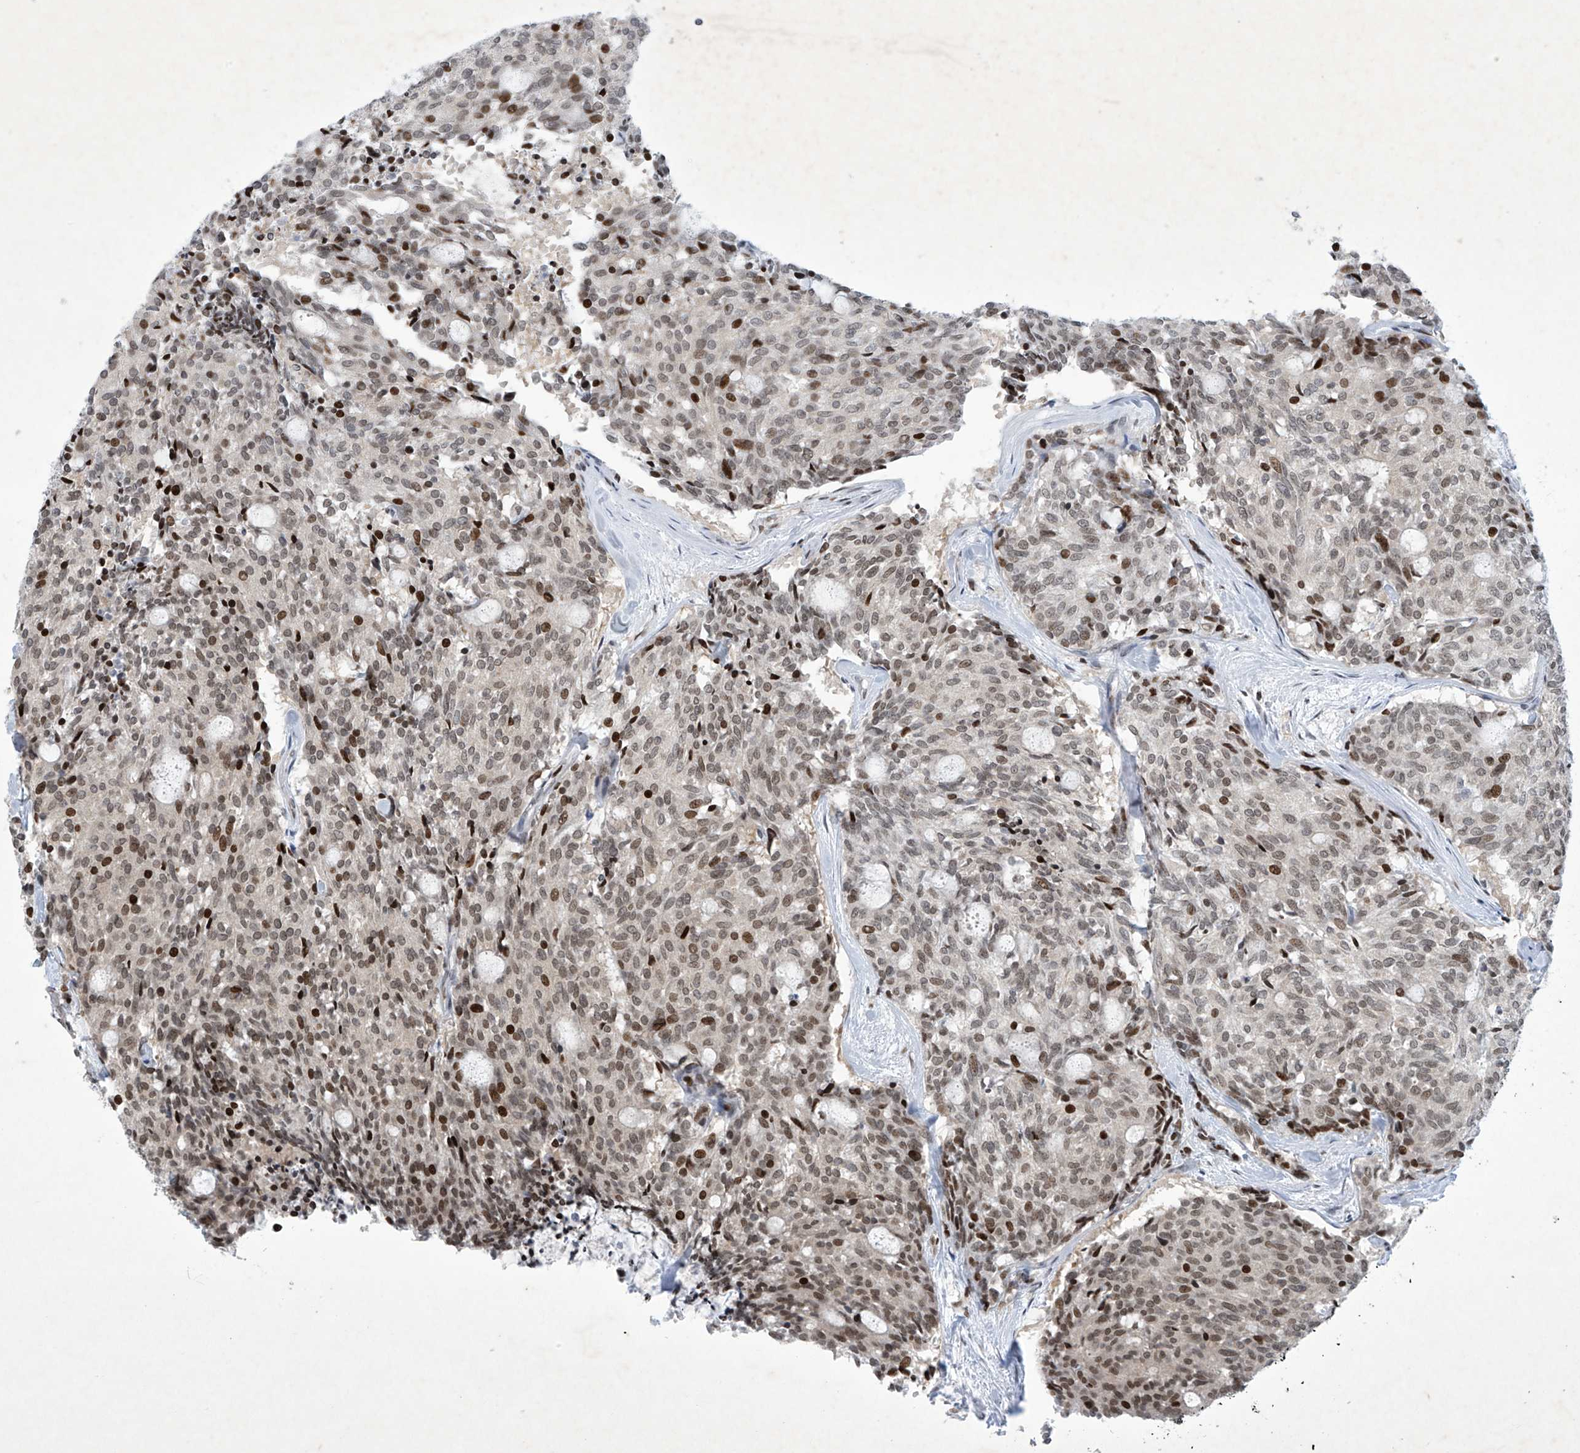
{"staining": {"intensity": "strong", "quantity": "25%-75%", "location": "nuclear"}, "tissue": "carcinoid", "cell_type": "Tumor cells", "image_type": "cancer", "snomed": [{"axis": "morphology", "description": "Carcinoid, malignant, NOS"}, {"axis": "topography", "description": "Pancreas"}], "caption": "Immunohistochemical staining of carcinoid demonstrates strong nuclear protein staining in approximately 25%-75% of tumor cells.", "gene": "RFX7", "patient": {"sex": "female", "age": 54}}